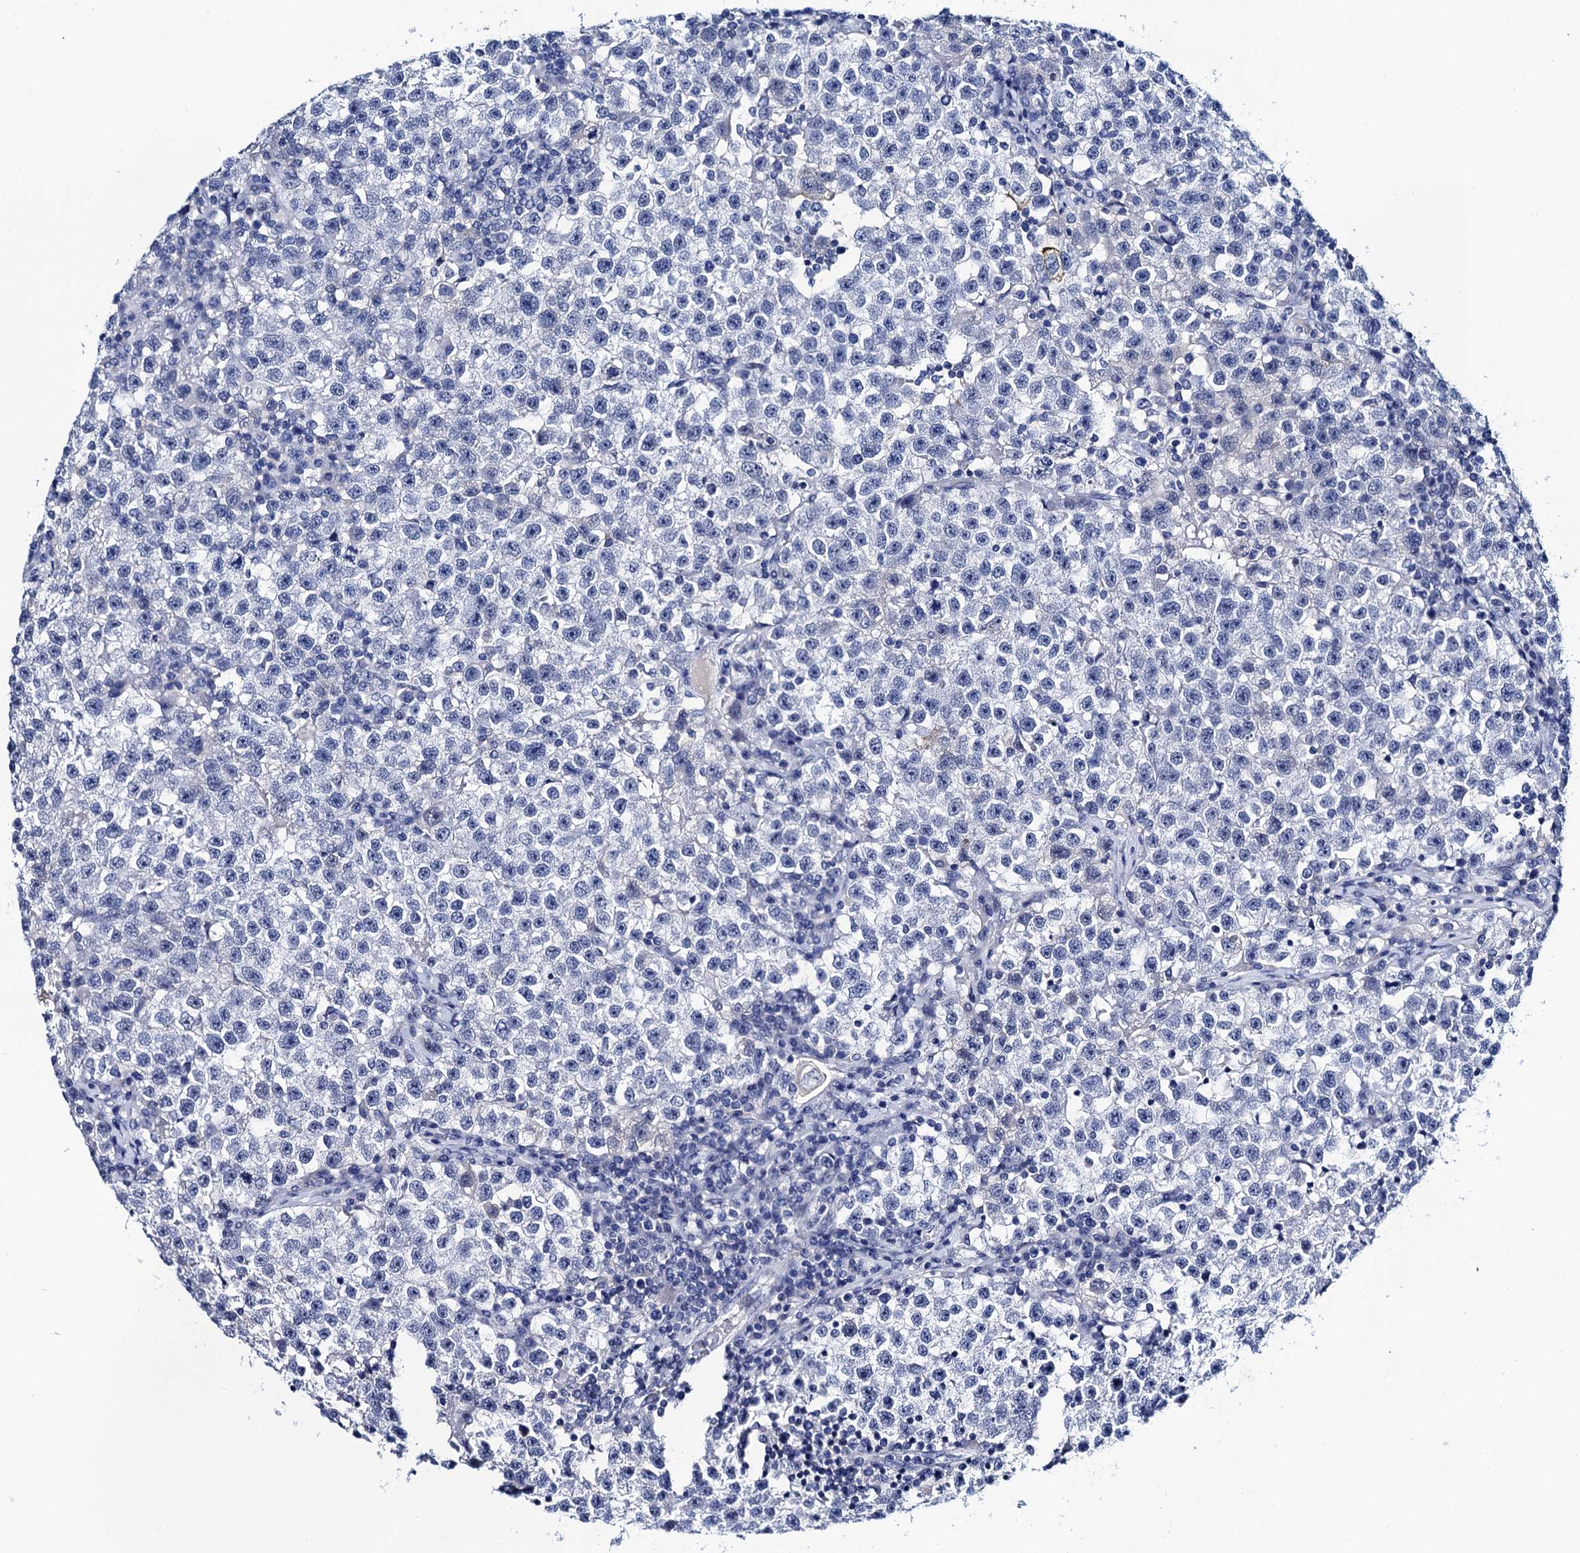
{"staining": {"intensity": "negative", "quantity": "none", "location": "none"}, "tissue": "testis cancer", "cell_type": "Tumor cells", "image_type": "cancer", "snomed": [{"axis": "morphology", "description": "Seminoma, NOS"}, {"axis": "topography", "description": "Testis"}], "caption": "High power microscopy image of an immunohistochemistry (IHC) image of testis cancer (seminoma), revealing no significant staining in tumor cells.", "gene": "LYPD3", "patient": {"sex": "male", "age": 22}}